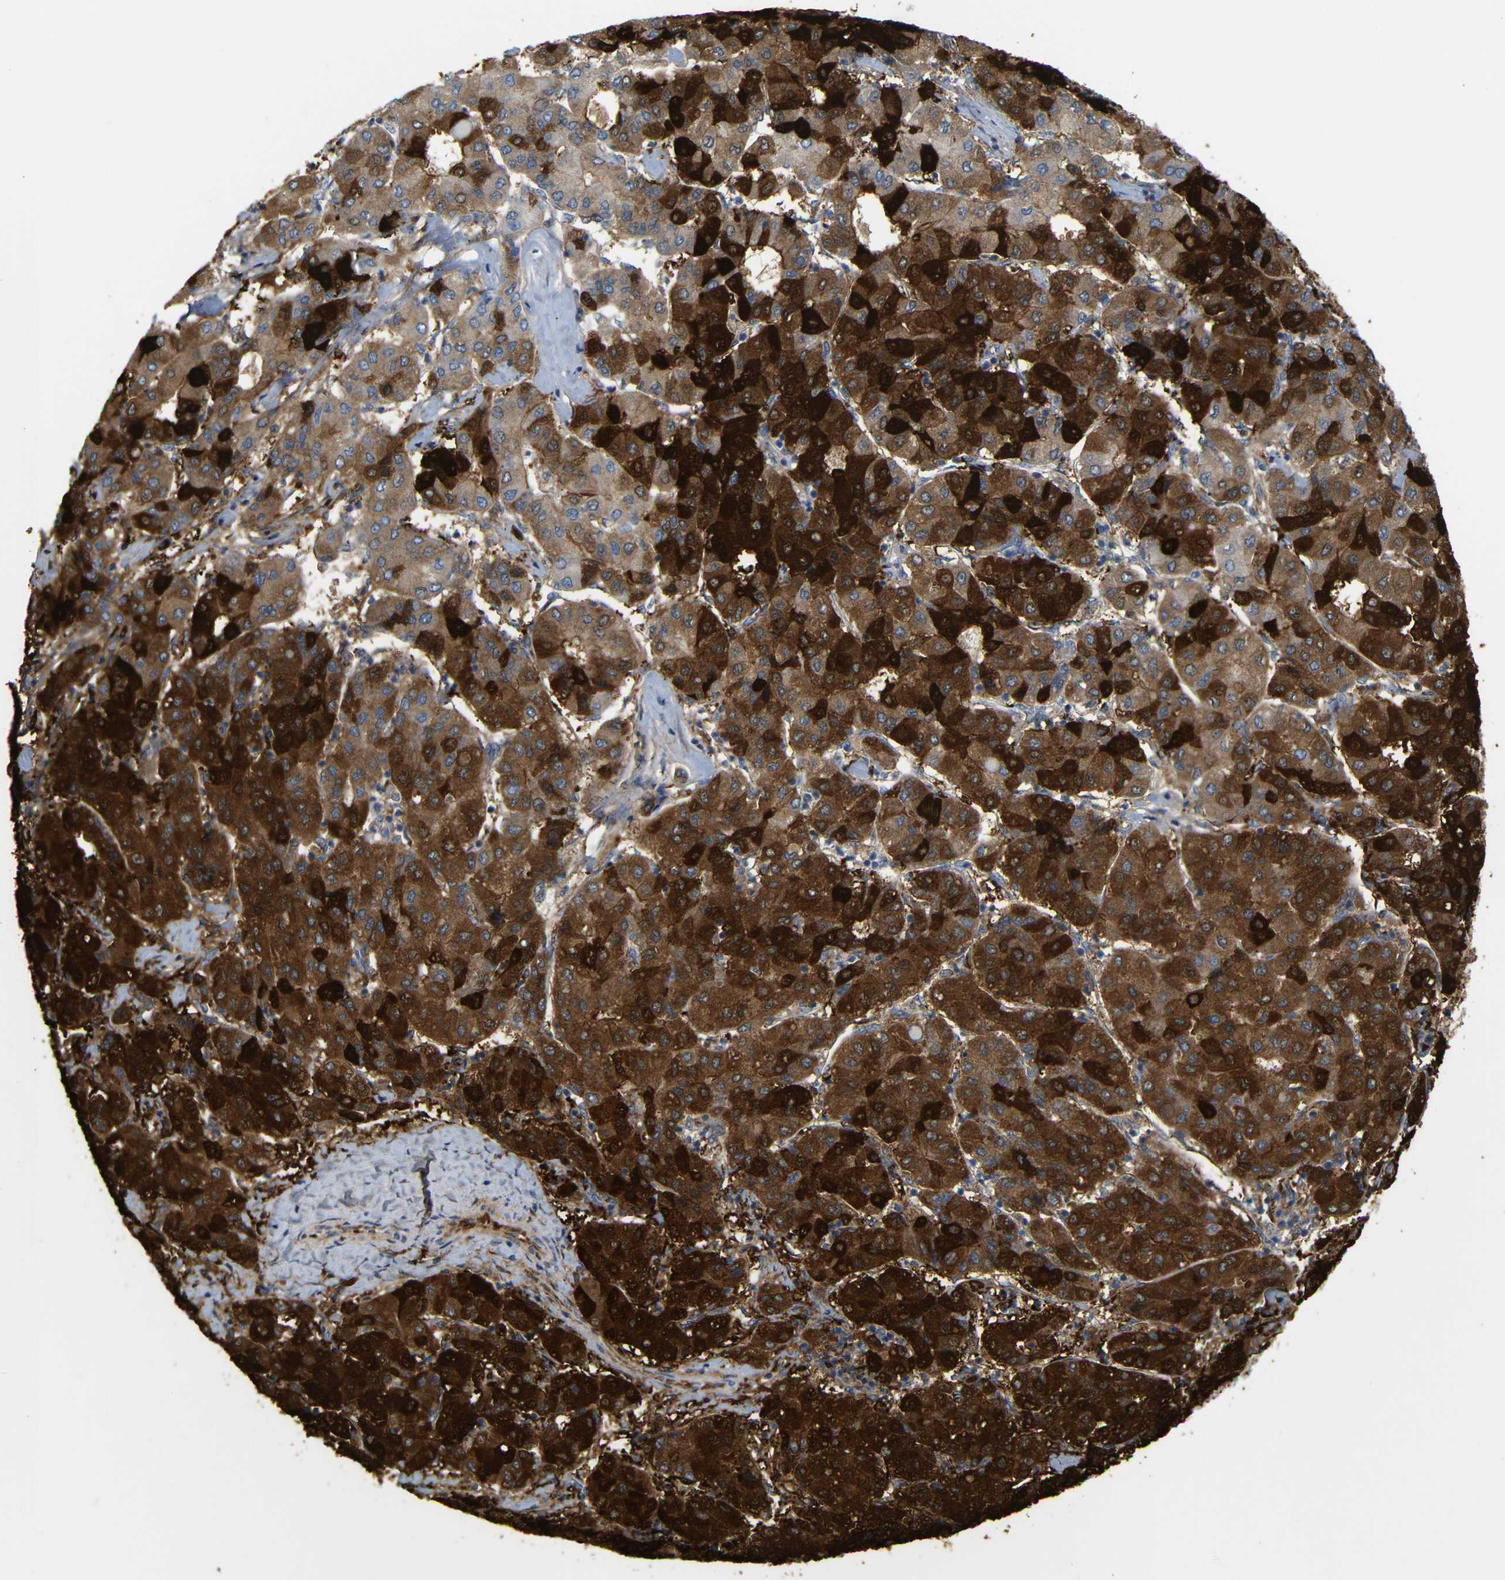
{"staining": {"intensity": "strong", "quantity": ">75%", "location": "cytoplasmic/membranous"}, "tissue": "liver cancer", "cell_type": "Tumor cells", "image_type": "cancer", "snomed": [{"axis": "morphology", "description": "Carcinoma, Hepatocellular, NOS"}, {"axis": "topography", "description": "Liver"}], "caption": "The immunohistochemical stain shows strong cytoplasmic/membranous positivity in tumor cells of liver cancer (hepatocellular carcinoma) tissue.", "gene": "MT1A", "patient": {"sex": "male", "age": 65}}